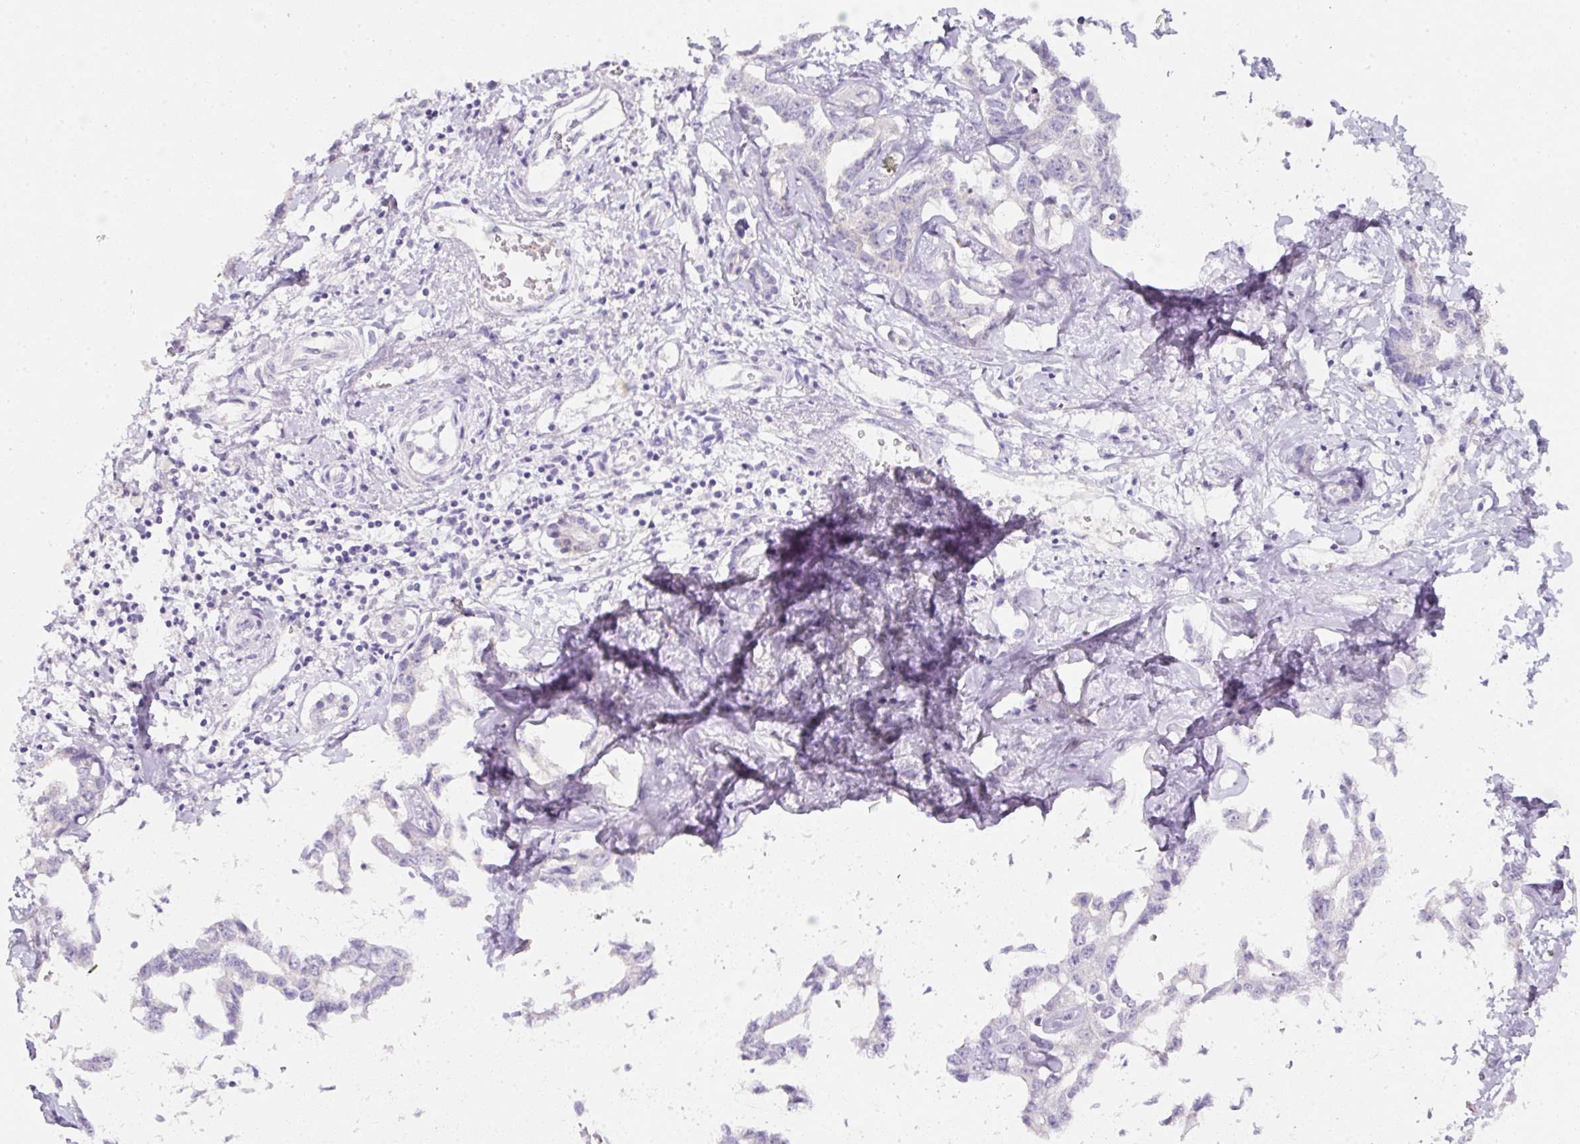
{"staining": {"intensity": "negative", "quantity": "none", "location": "none"}, "tissue": "liver cancer", "cell_type": "Tumor cells", "image_type": "cancer", "snomed": [{"axis": "morphology", "description": "Cholangiocarcinoma"}, {"axis": "topography", "description": "Liver"}], "caption": "An image of liver cancer stained for a protein shows no brown staining in tumor cells.", "gene": "SLC2A2", "patient": {"sex": "male", "age": 59}}